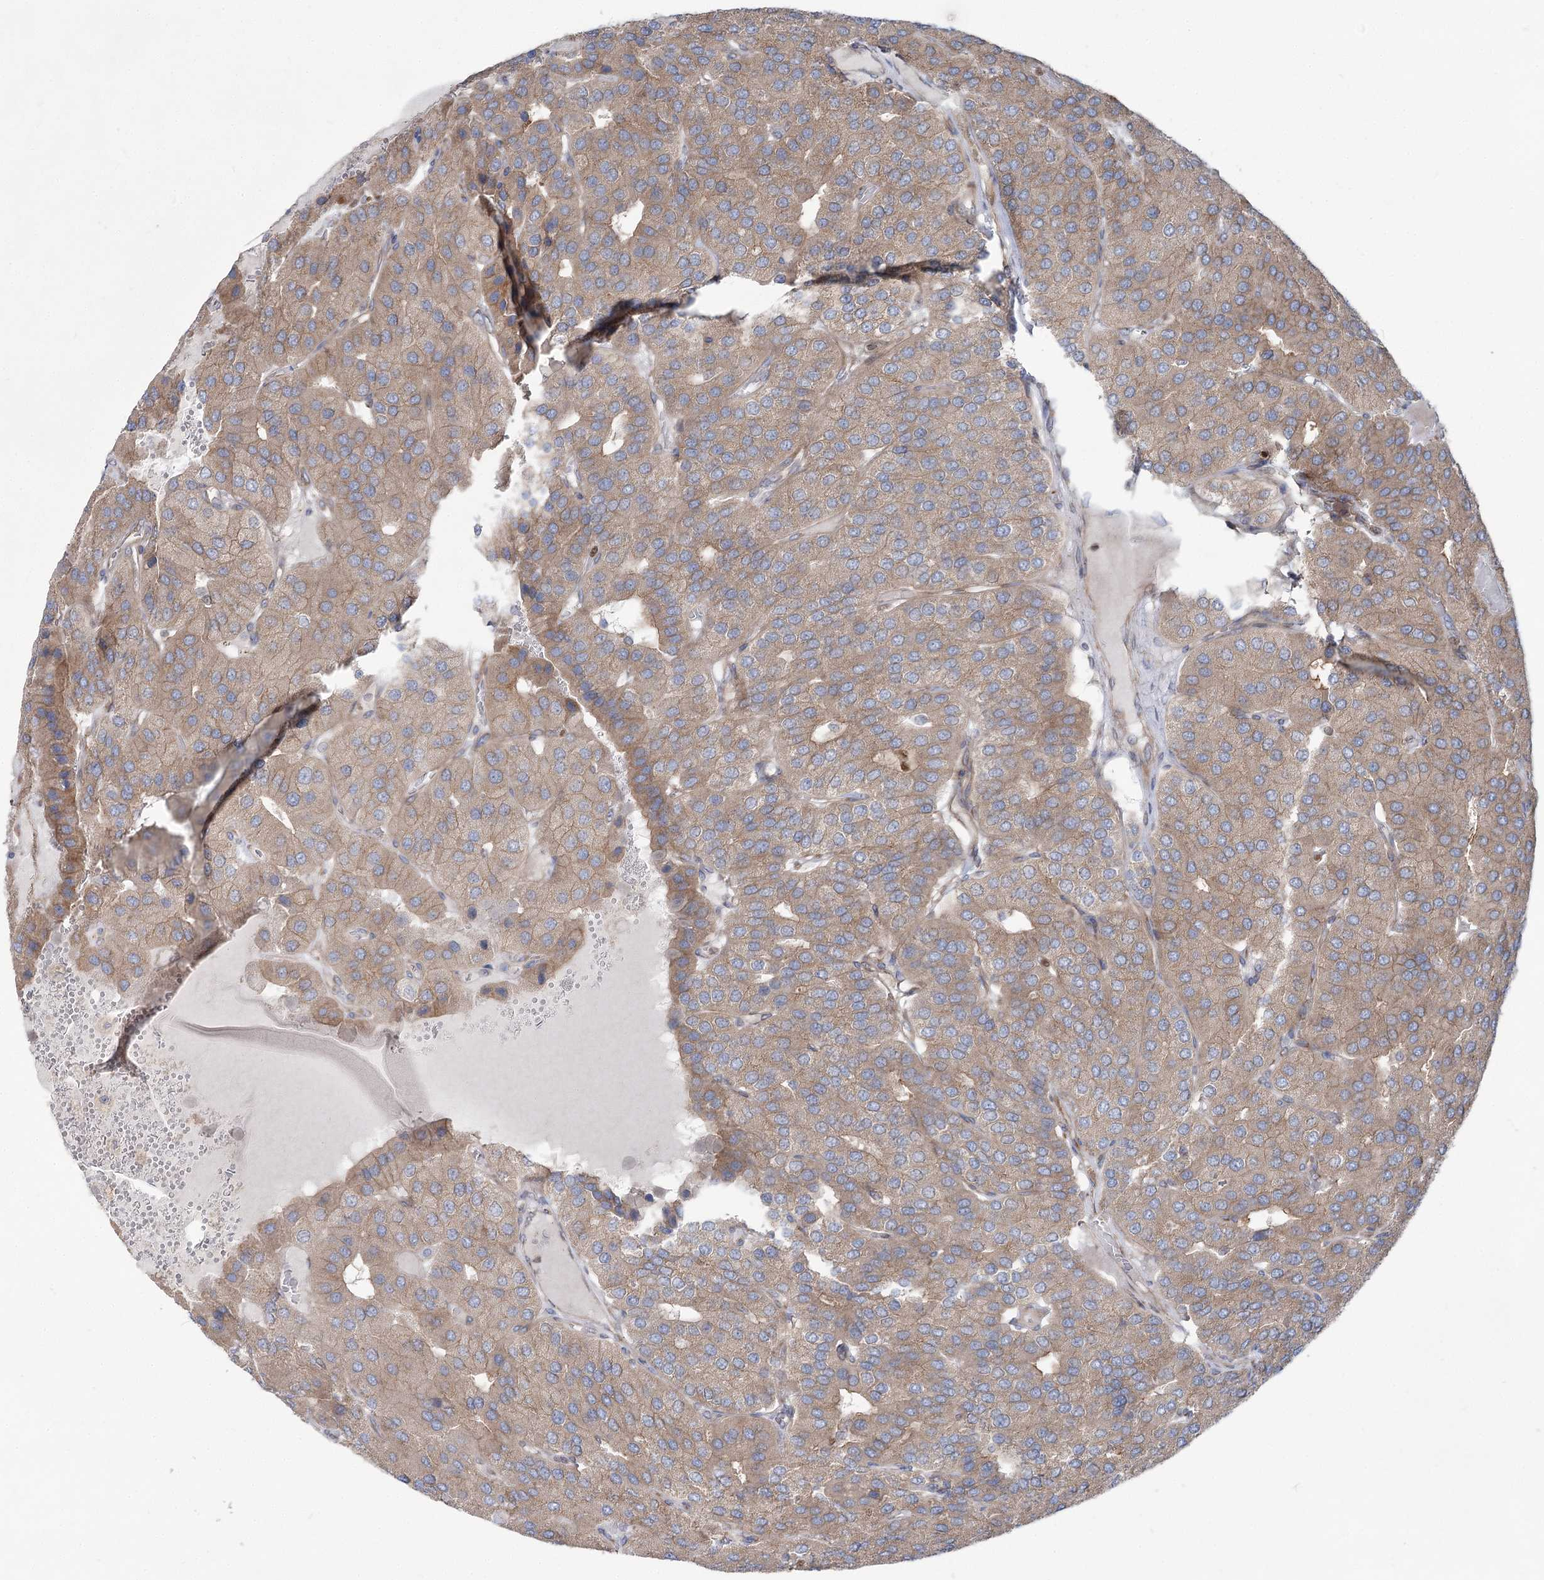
{"staining": {"intensity": "moderate", "quantity": ">75%", "location": "cytoplasmic/membranous"}, "tissue": "parathyroid gland", "cell_type": "Glandular cells", "image_type": "normal", "snomed": [{"axis": "morphology", "description": "Normal tissue, NOS"}, {"axis": "morphology", "description": "Adenoma, NOS"}, {"axis": "topography", "description": "Parathyroid gland"}], "caption": "Parathyroid gland stained with DAB (3,3'-diaminobenzidine) IHC exhibits medium levels of moderate cytoplasmic/membranous staining in about >75% of glandular cells.", "gene": "SCN11A", "patient": {"sex": "female", "age": 86}}